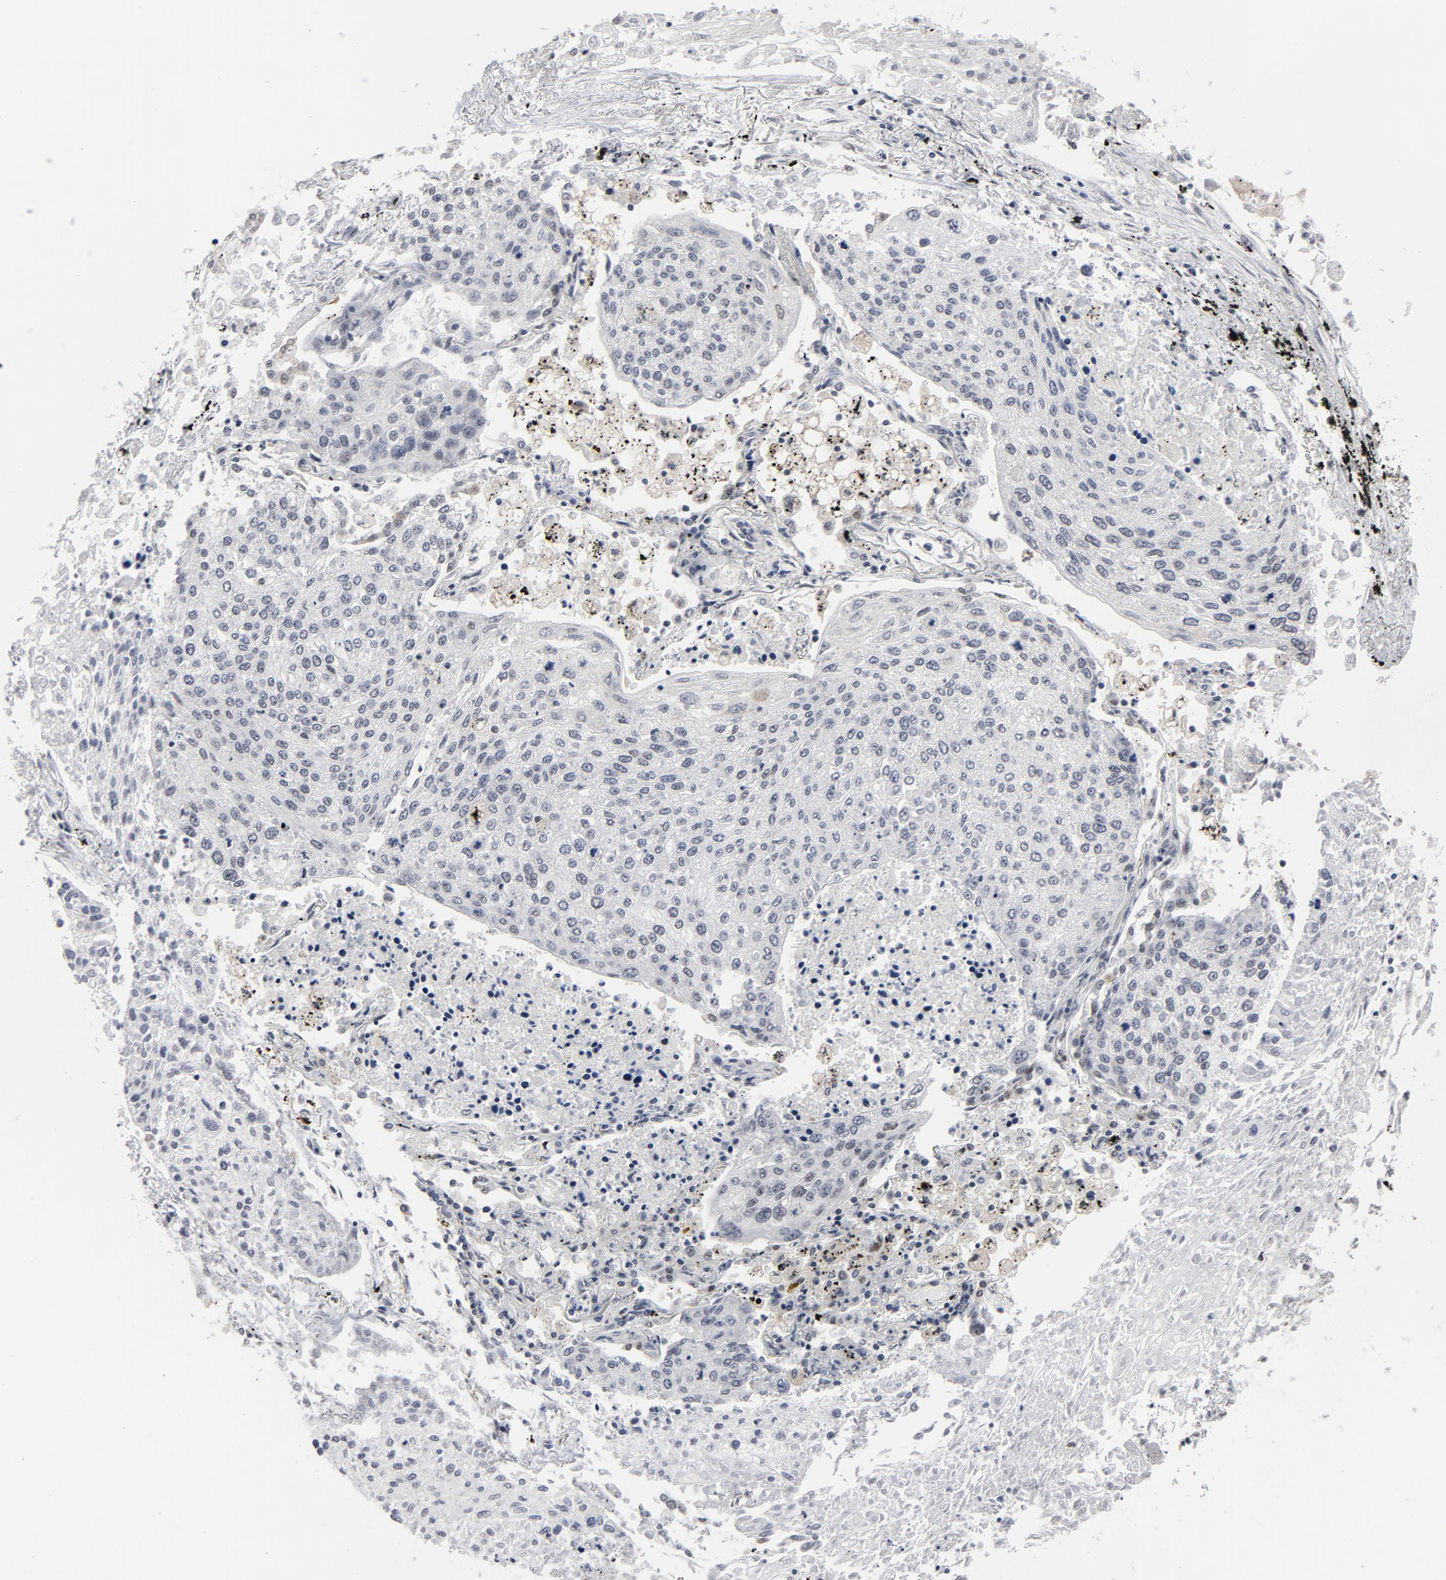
{"staining": {"intensity": "negative", "quantity": "none", "location": "none"}, "tissue": "lung cancer", "cell_type": "Tumor cells", "image_type": "cancer", "snomed": [{"axis": "morphology", "description": "Squamous cell carcinoma, NOS"}, {"axis": "topography", "description": "Lung"}], "caption": "Immunohistochemical staining of human squamous cell carcinoma (lung) reveals no significant positivity in tumor cells.", "gene": "MRE11", "patient": {"sex": "male", "age": 75}}